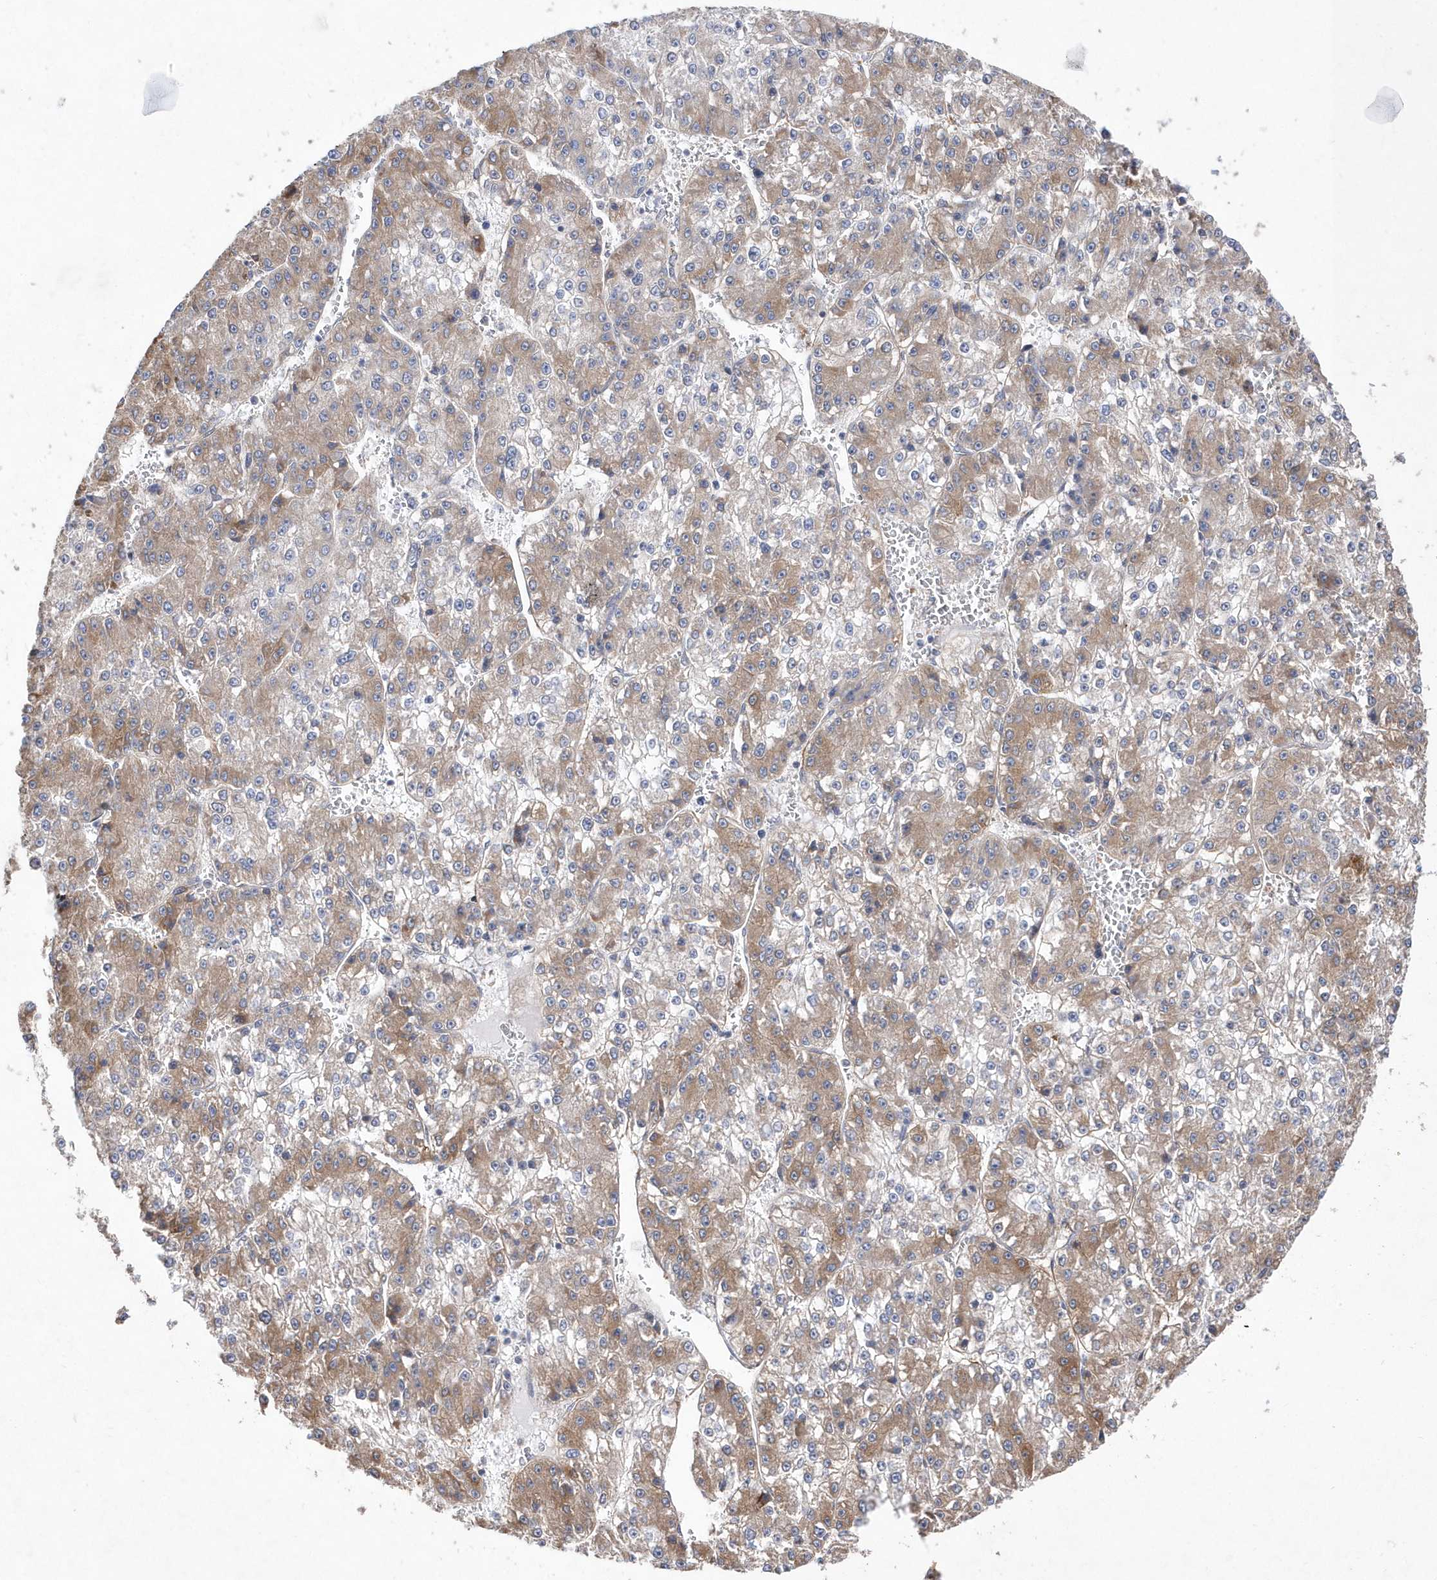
{"staining": {"intensity": "moderate", "quantity": "25%-75%", "location": "cytoplasmic/membranous"}, "tissue": "liver cancer", "cell_type": "Tumor cells", "image_type": "cancer", "snomed": [{"axis": "morphology", "description": "Carcinoma, Hepatocellular, NOS"}, {"axis": "topography", "description": "Liver"}], "caption": "This micrograph displays liver cancer (hepatocellular carcinoma) stained with immunohistochemistry (IHC) to label a protein in brown. The cytoplasmic/membranous of tumor cells show moderate positivity for the protein. Nuclei are counter-stained blue.", "gene": "JKAMP", "patient": {"sex": "female", "age": 73}}